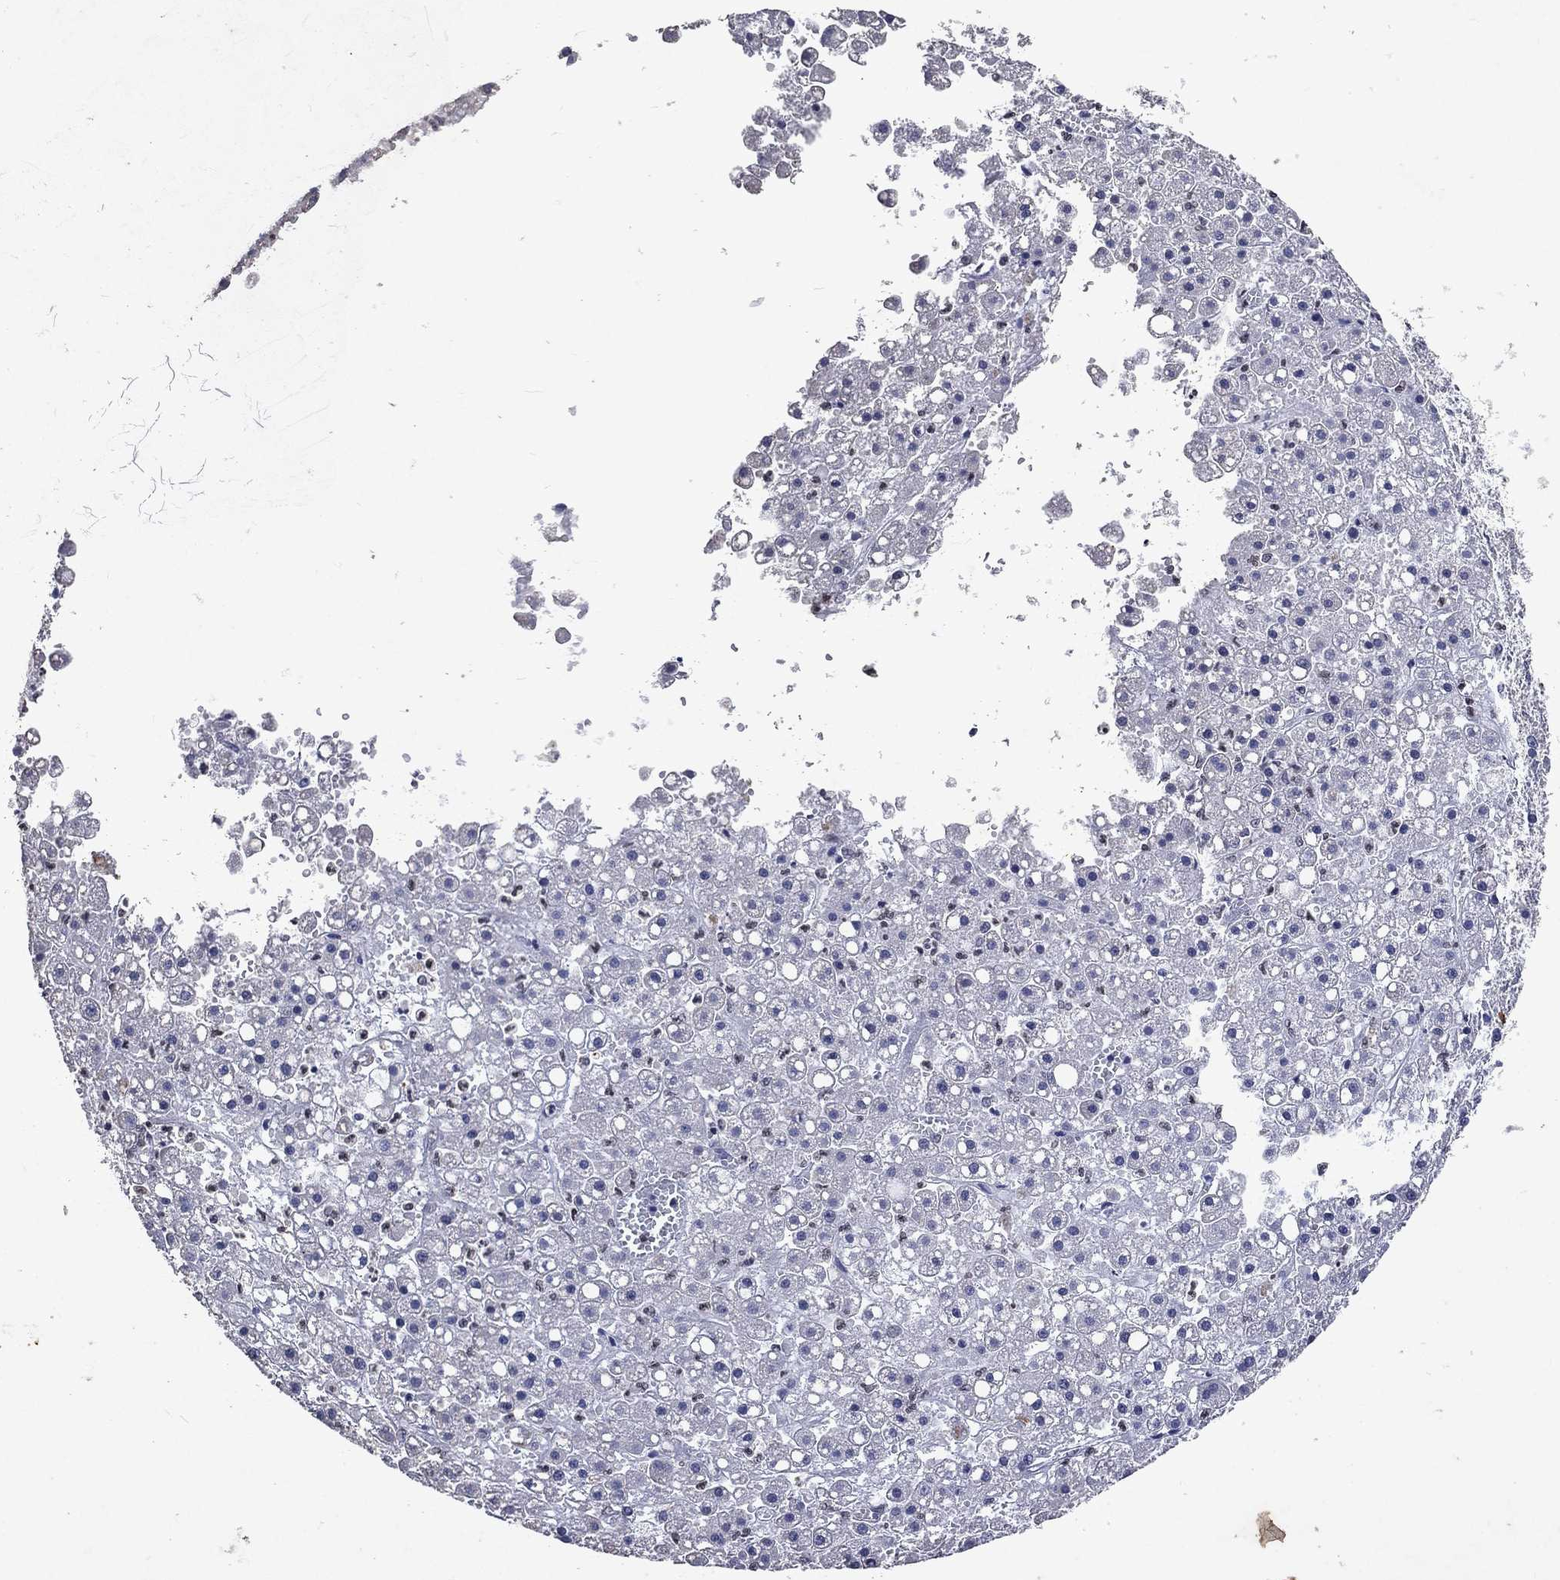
{"staining": {"intensity": "negative", "quantity": "none", "location": "none"}, "tissue": "liver cancer", "cell_type": "Tumor cells", "image_type": "cancer", "snomed": [{"axis": "morphology", "description": "Carcinoma, Hepatocellular, NOS"}, {"axis": "topography", "description": "Liver"}], "caption": "Liver hepatocellular carcinoma was stained to show a protein in brown. There is no significant staining in tumor cells.", "gene": "SLC34A2", "patient": {"sex": "male", "age": 67}}